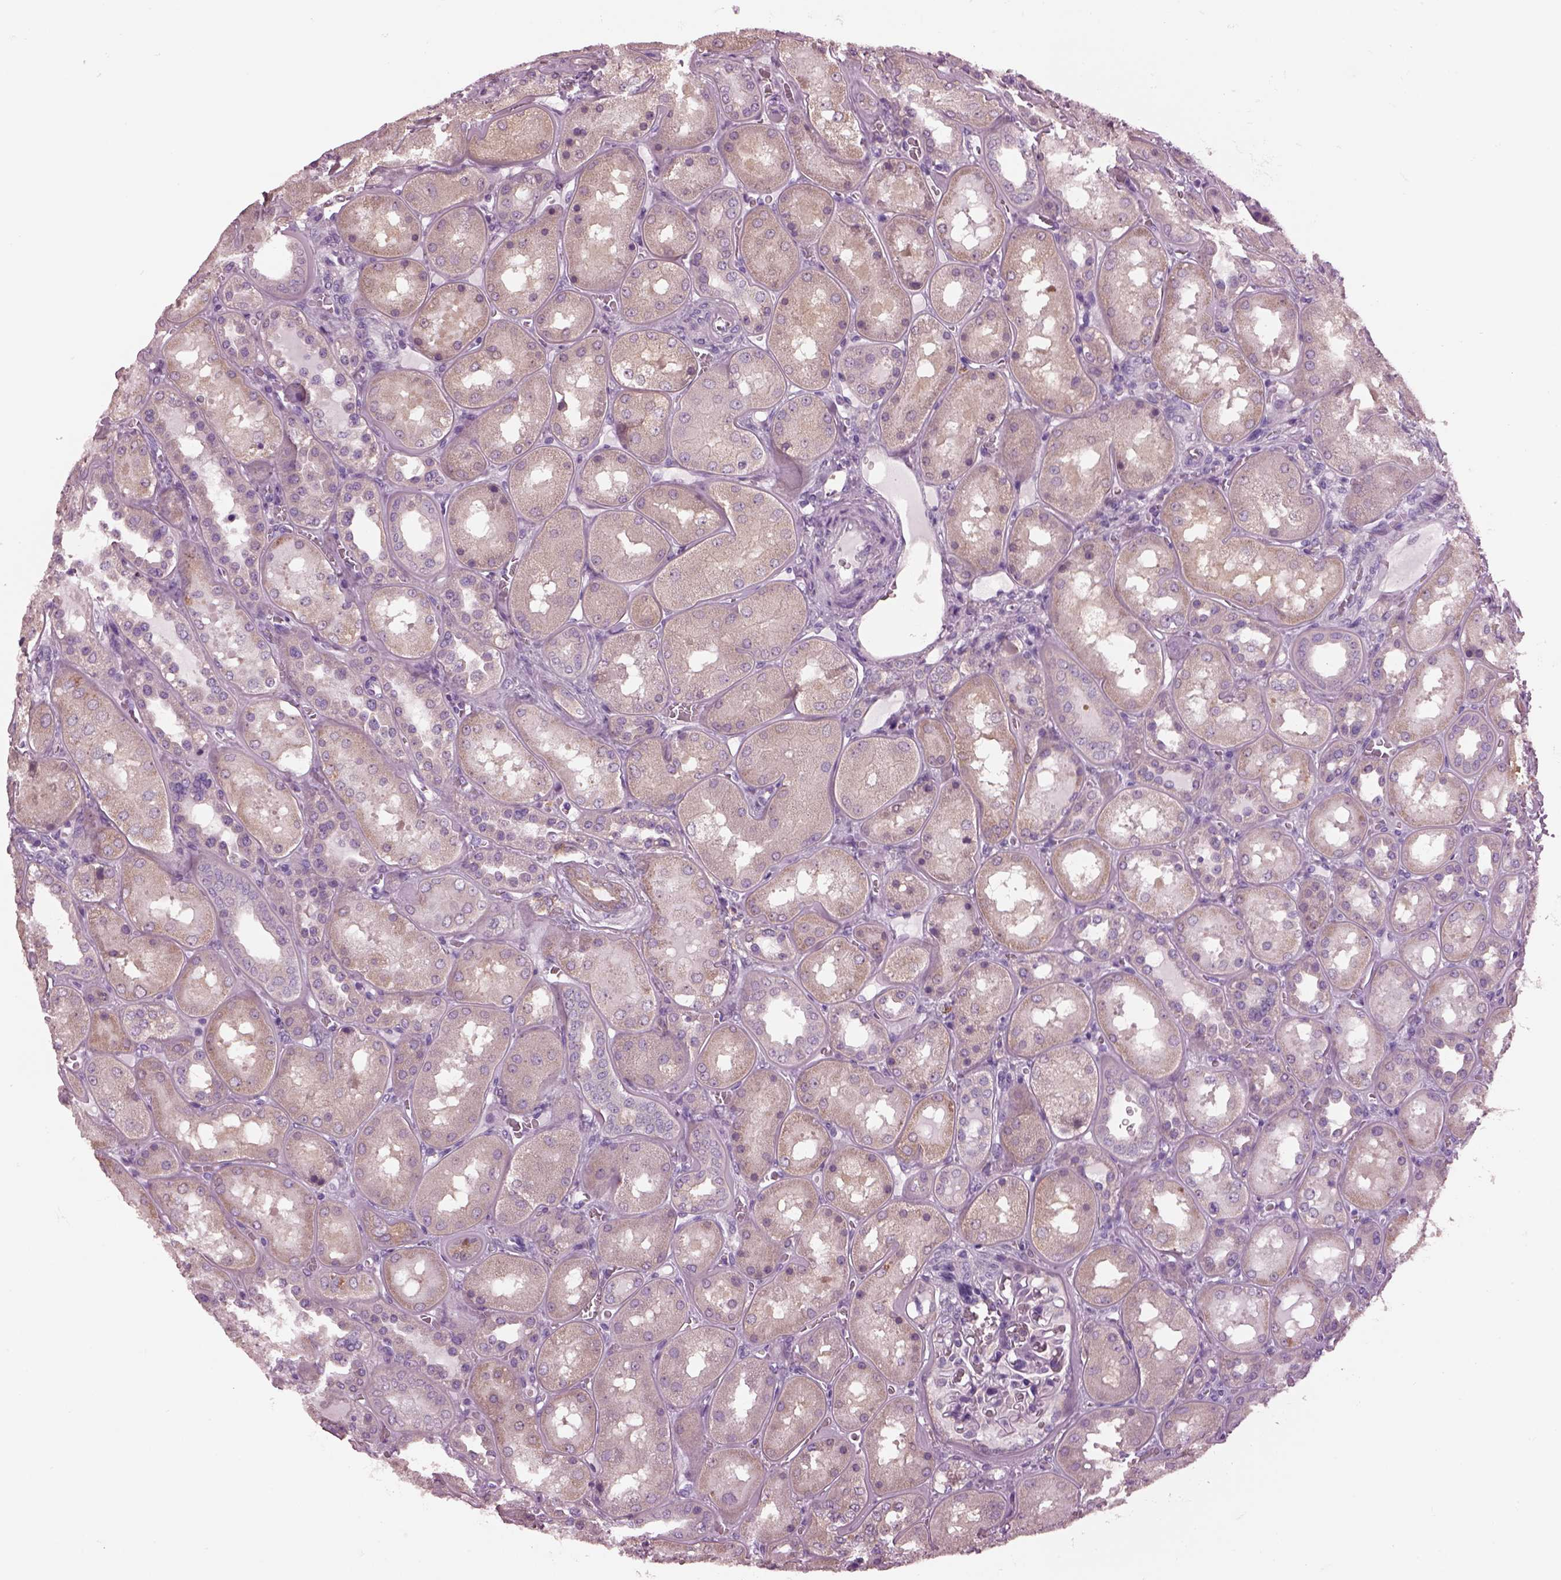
{"staining": {"intensity": "negative", "quantity": "none", "location": "none"}, "tissue": "kidney", "cell_type": "Cells in glomeruli", "image_type": "normal", "snomed": [{"axis": "morphology", "description": "Normal tissue, NOS"}, {"axis": "topography", "description": "Kidney"}], "caption": "Immunohistochemistry micrograph of normal kidney: kidney stained with DAB (3,3'-diaminobenzidine) shows no significant protein staining in cells in glomeruli.", "gene": "SHTN1", "patient": {"sex": "male", "age": 73}}